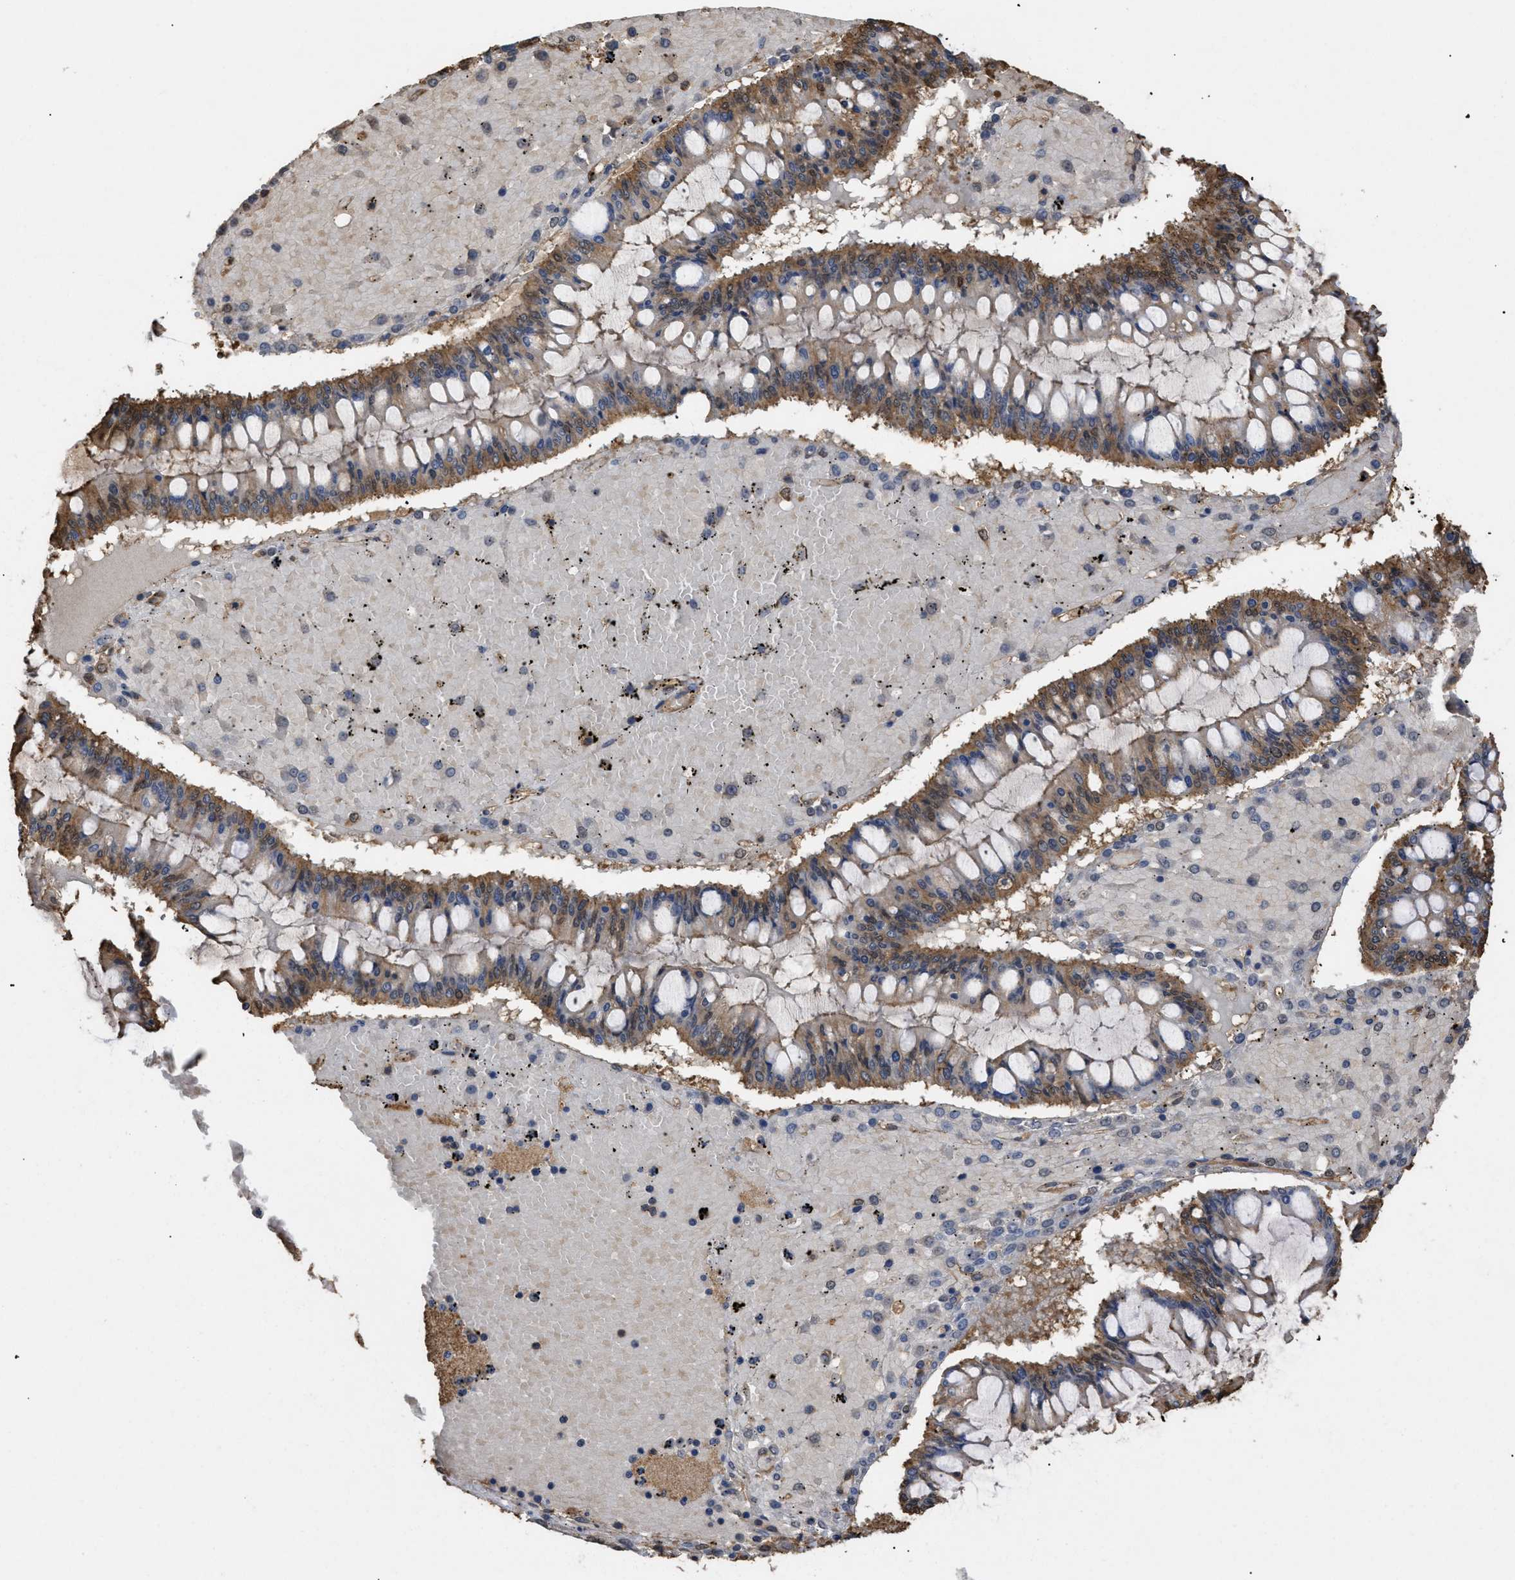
{"staining": {"intensity": "moderate", "quantity": ">75%", "location": "cytoplasmic/membranous"}, "tissue": "ovarian cancer", "cell_type": "Tumor cells", "image_type": "cancer", "snomed": [{"axis": "morphology", "description": "Cystadenocarcinoma, mucinous, NOS"}, {"axis": "topography", "description": "Ovary"}], "caption": "Immunohistochemical staining of ovarian cancer (mucinous cystadenocarcinoma) shows medium levels of moderate cytoplasmic/membranous protein expression in about >75% of tumor cells. Immunohistochemistry stains the protein of interest in brown and the nuclei are stained blue.", "gene": "CALM1", "patient": {"sex": "female", "age": 73}}